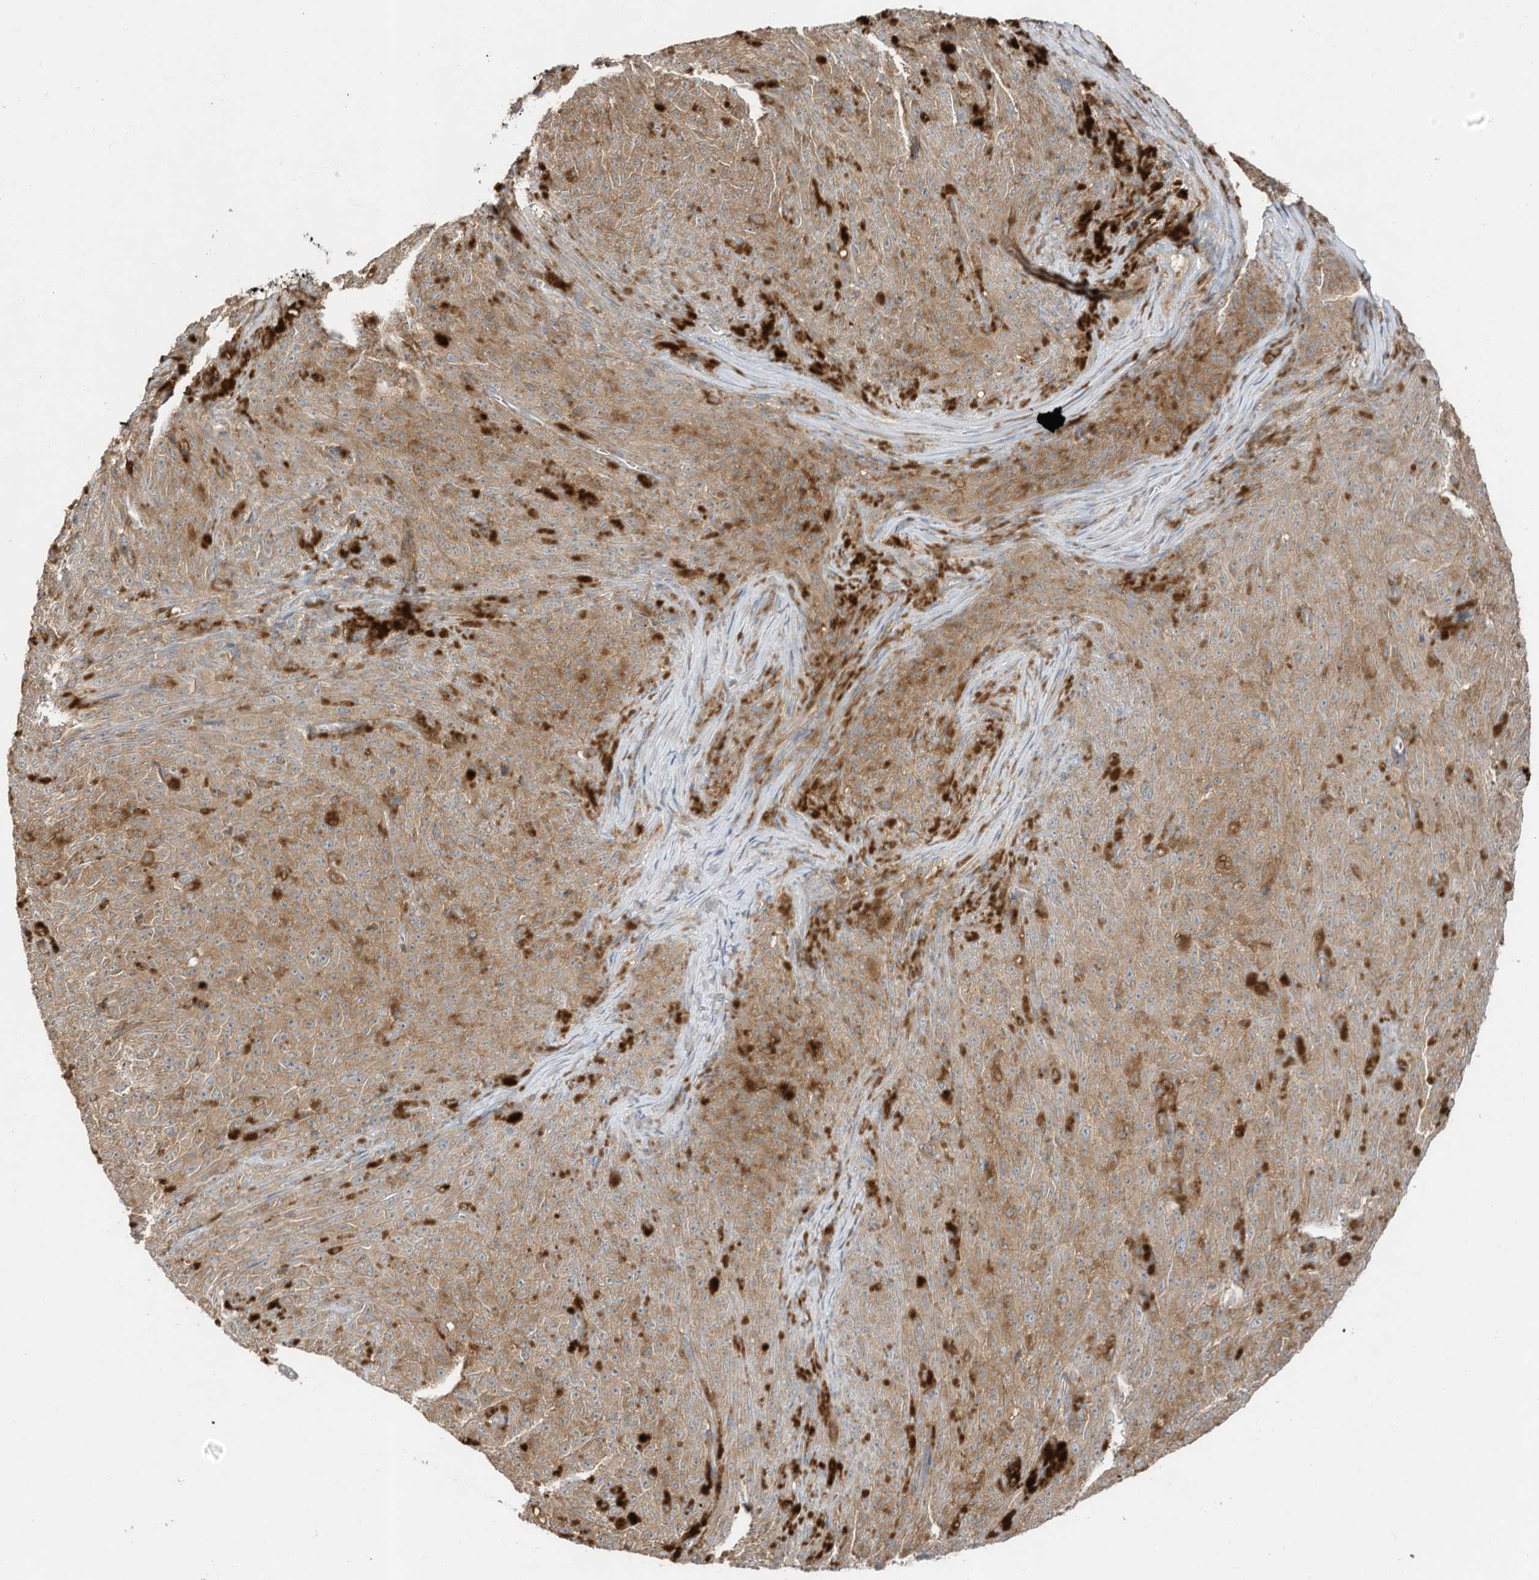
{"staining": {"intensity": "moderate", "quantity": ">75%", "location": "cytoplasmic/membranous"}, "tissue": "melanoma", "cell_type": "Tumor cells", "image_type": "cancer", "snomed": [{"axis": "morphology", "description": "Malignant melanoma, NOS"}, {"axis": "topography", "description": "Skin"}], "caption": "Malignant melanoma was stained to show a protein in brown. There is medium levels of moderate cytoplasmic/membranous positivity in approximately >75% of tumor cells.", "gene": "LDAH", "patient": {"sex": "female", "age": 82}}